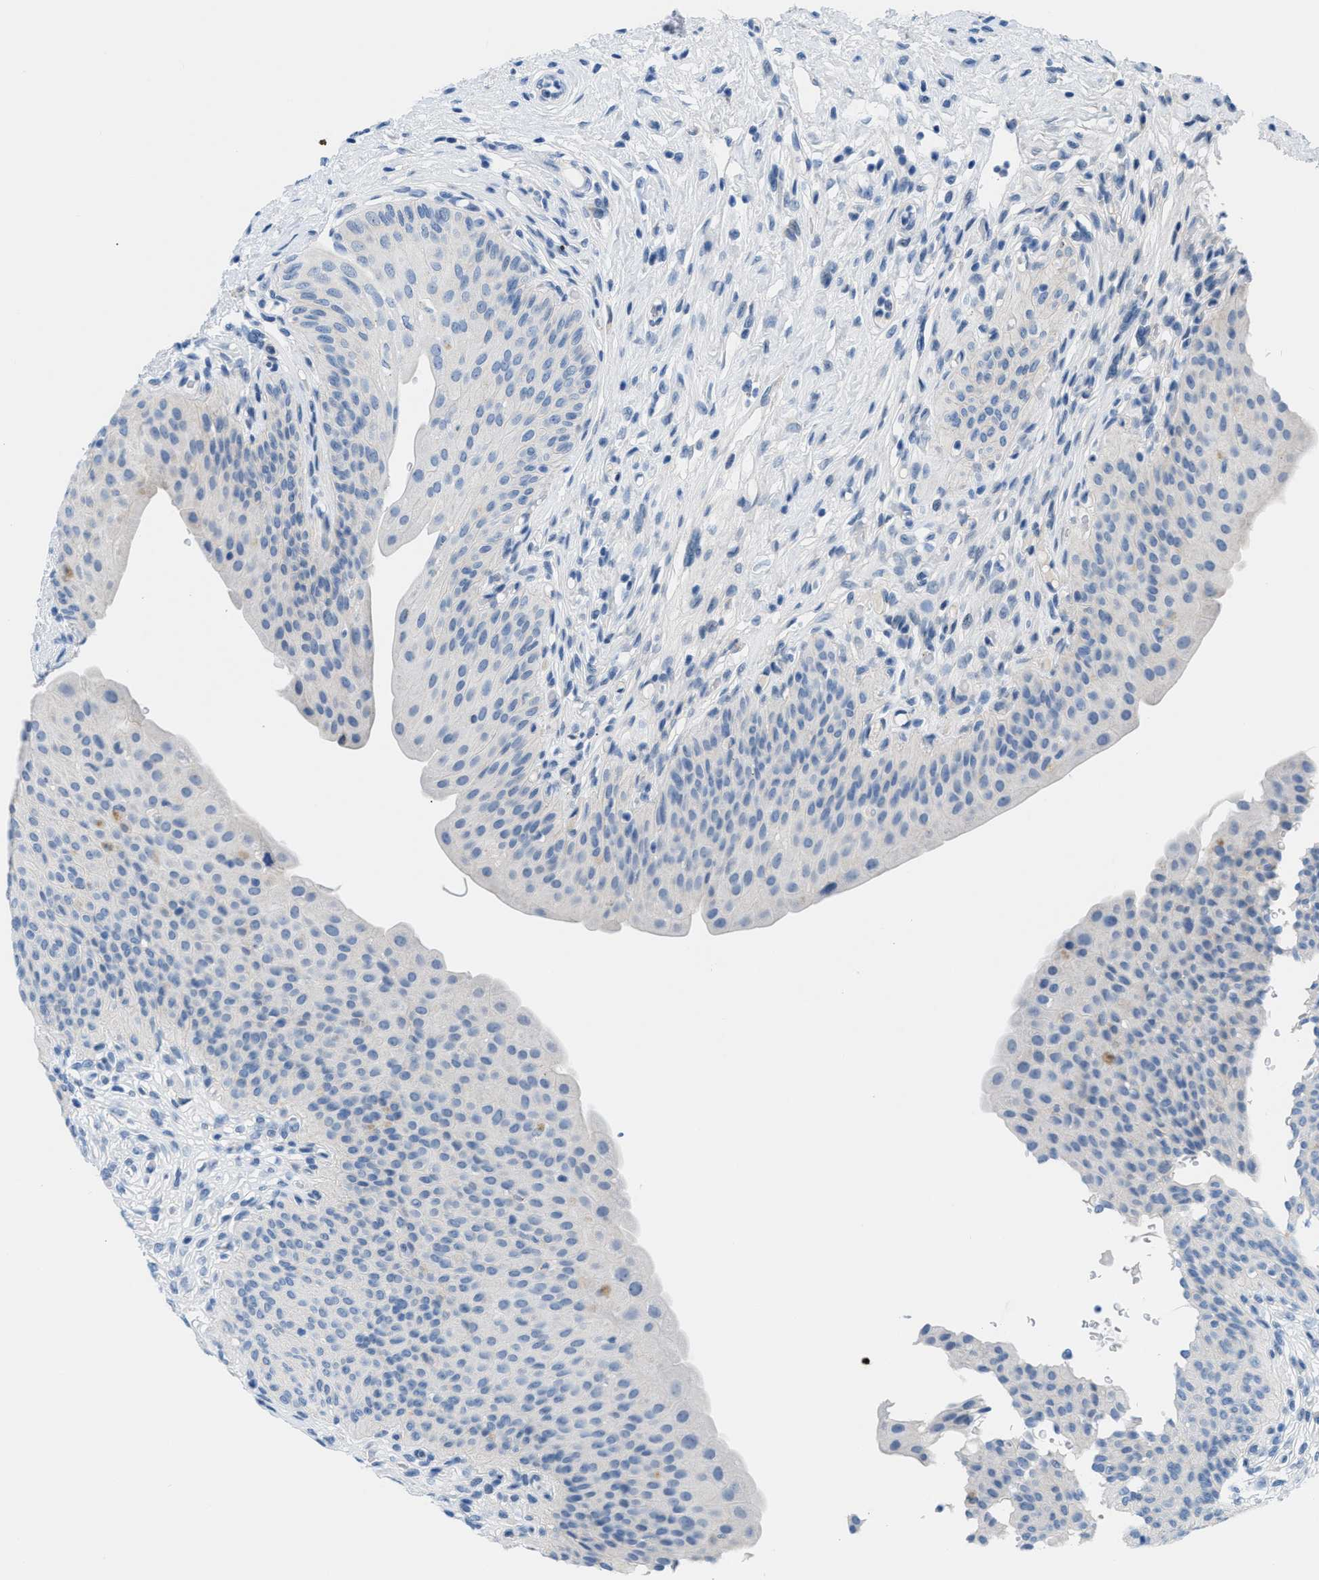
{"staining": {"intensity": "negative", "quantity": "none", "location": "none"}, "tissue": "urinary bladder", "cell_type": "Urothelial cells", "image_type": "normal", "snomed": [{"axis": "morphology", "description": "Normal tissue, NOS"}, {"axis": "topography", "description": "Urinary bladder"}], "caption": "Urothelial cells are negative for protein expression in normal human urinary bladder. (DAB (3,3'-diaminobenzidine) immunohistochemistry (IHC) visualized using brightfield microscopy, high magnification).", "gene": "FDCSP", "patient": {"sex": "male", "age": 46}}